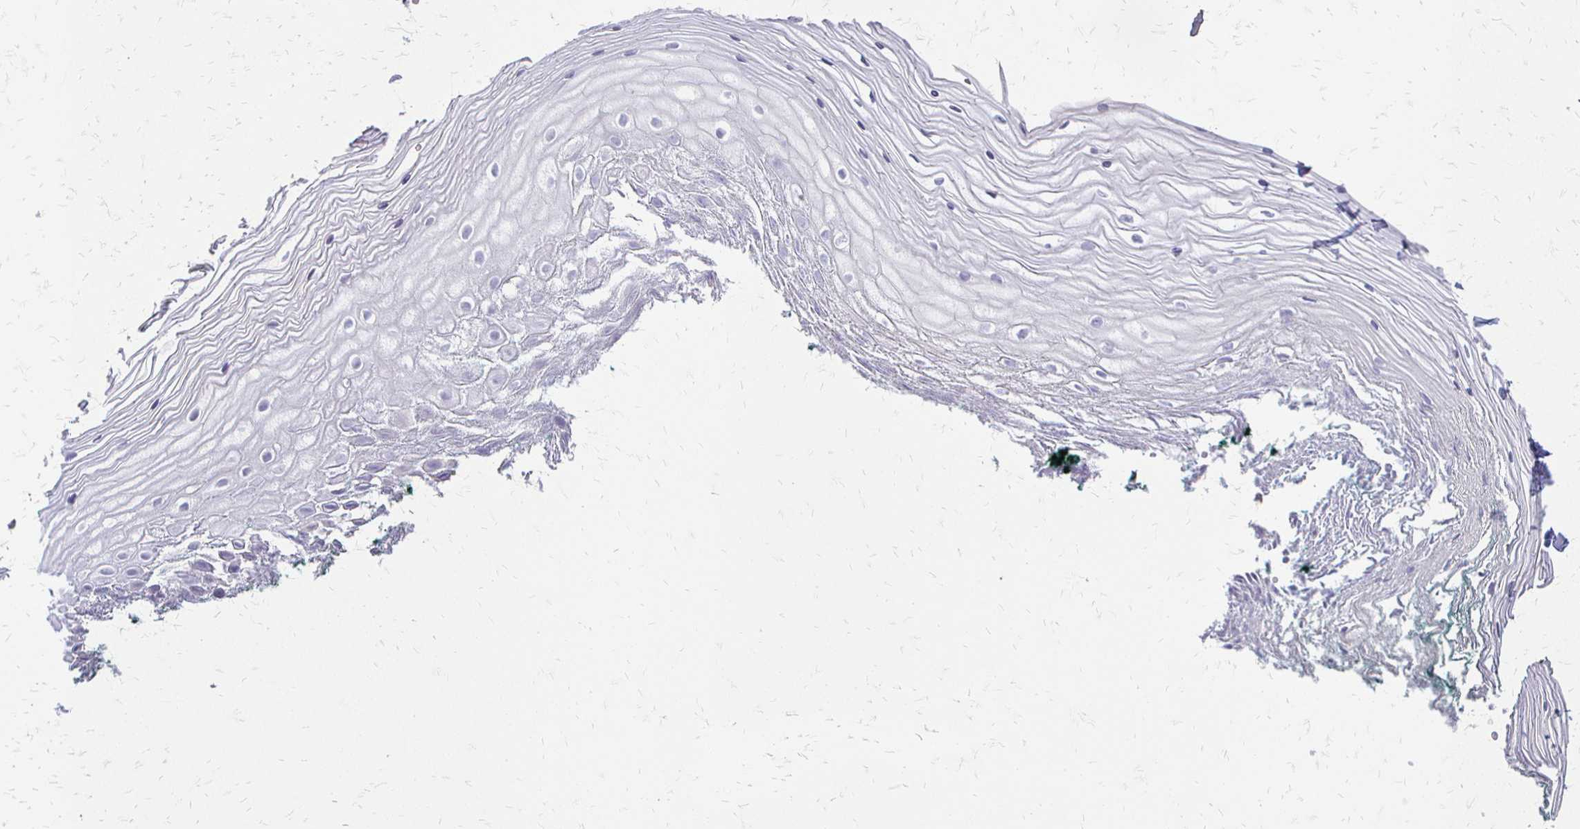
{"staining": {"intensity": "negative", "quantity": "none", "location": "none"}, "tissue": "vagina", "cell_type": "Squamous epithelial cells", "image_type": "normal", "snomed": [{"axis": "morphology", "description": "Normal tissue, NOS"}, {"axis": "topography", "description": "Vagina"}], "caption": "Protein analysis of unremarkable vagina demonstrates no significant positivity in squamous epithelial cells.", "gene": "ACP5", "patient": {"sex": "female", "age": 38}}